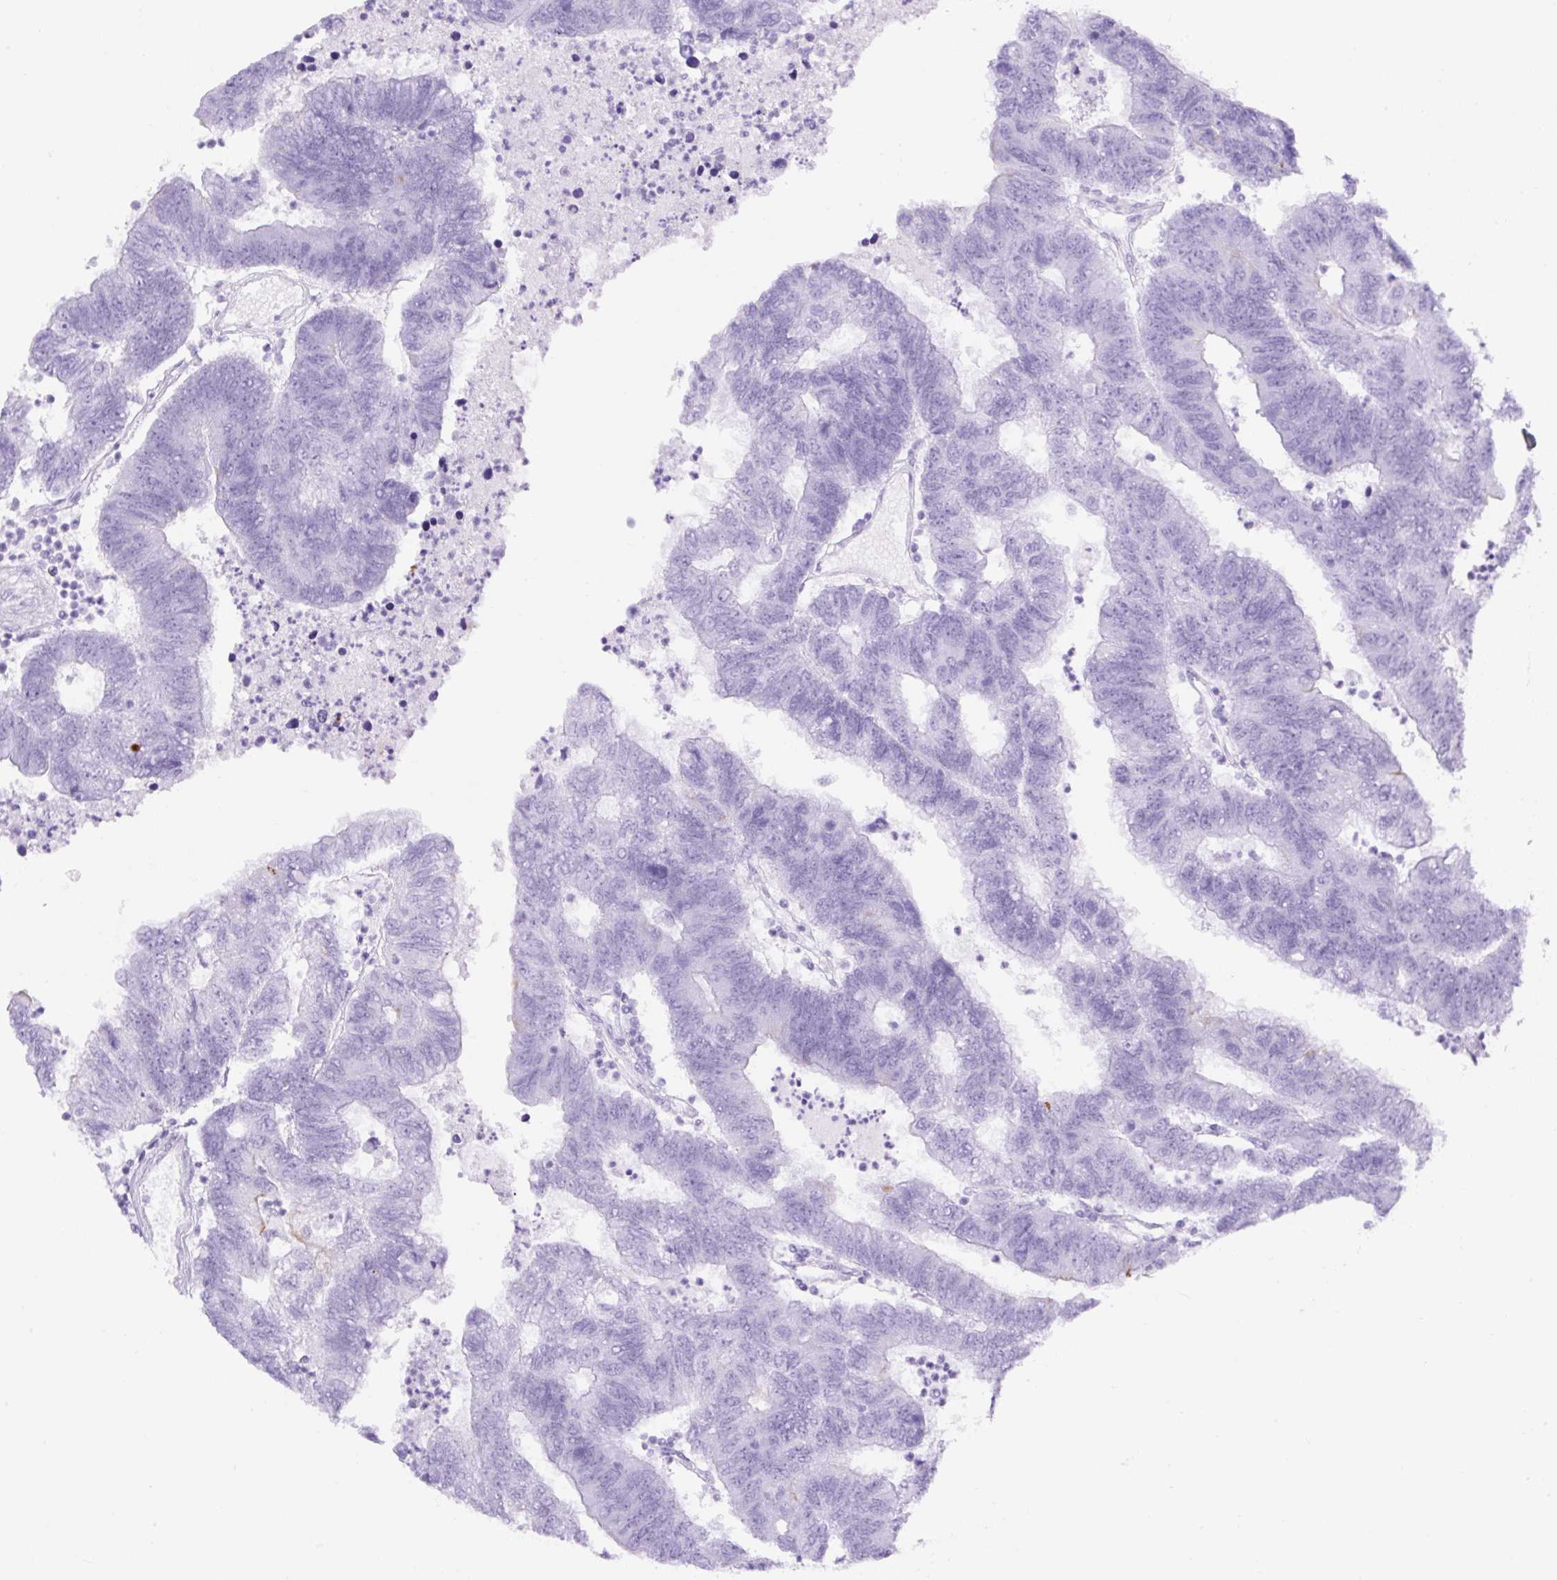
{"staining": {"intensity": "negative", "quantity": "none", "location": "none"}, "tissue": "colorectal cancer", "cell_type": "Tumor cells", "image_type": "cancer", "snomed": [{"axis": "morphology", "description": "Adenocarcinoma, NOS"}, {"axis": "topography", "description": "Colon"}], "caption": "A micrograph of adenocarcinoma (colorectal) stained for a protein displays no brown staining in tumor cells.", "gene": "TMEM200B", "patient": {"sex": "female", "age": 48}}